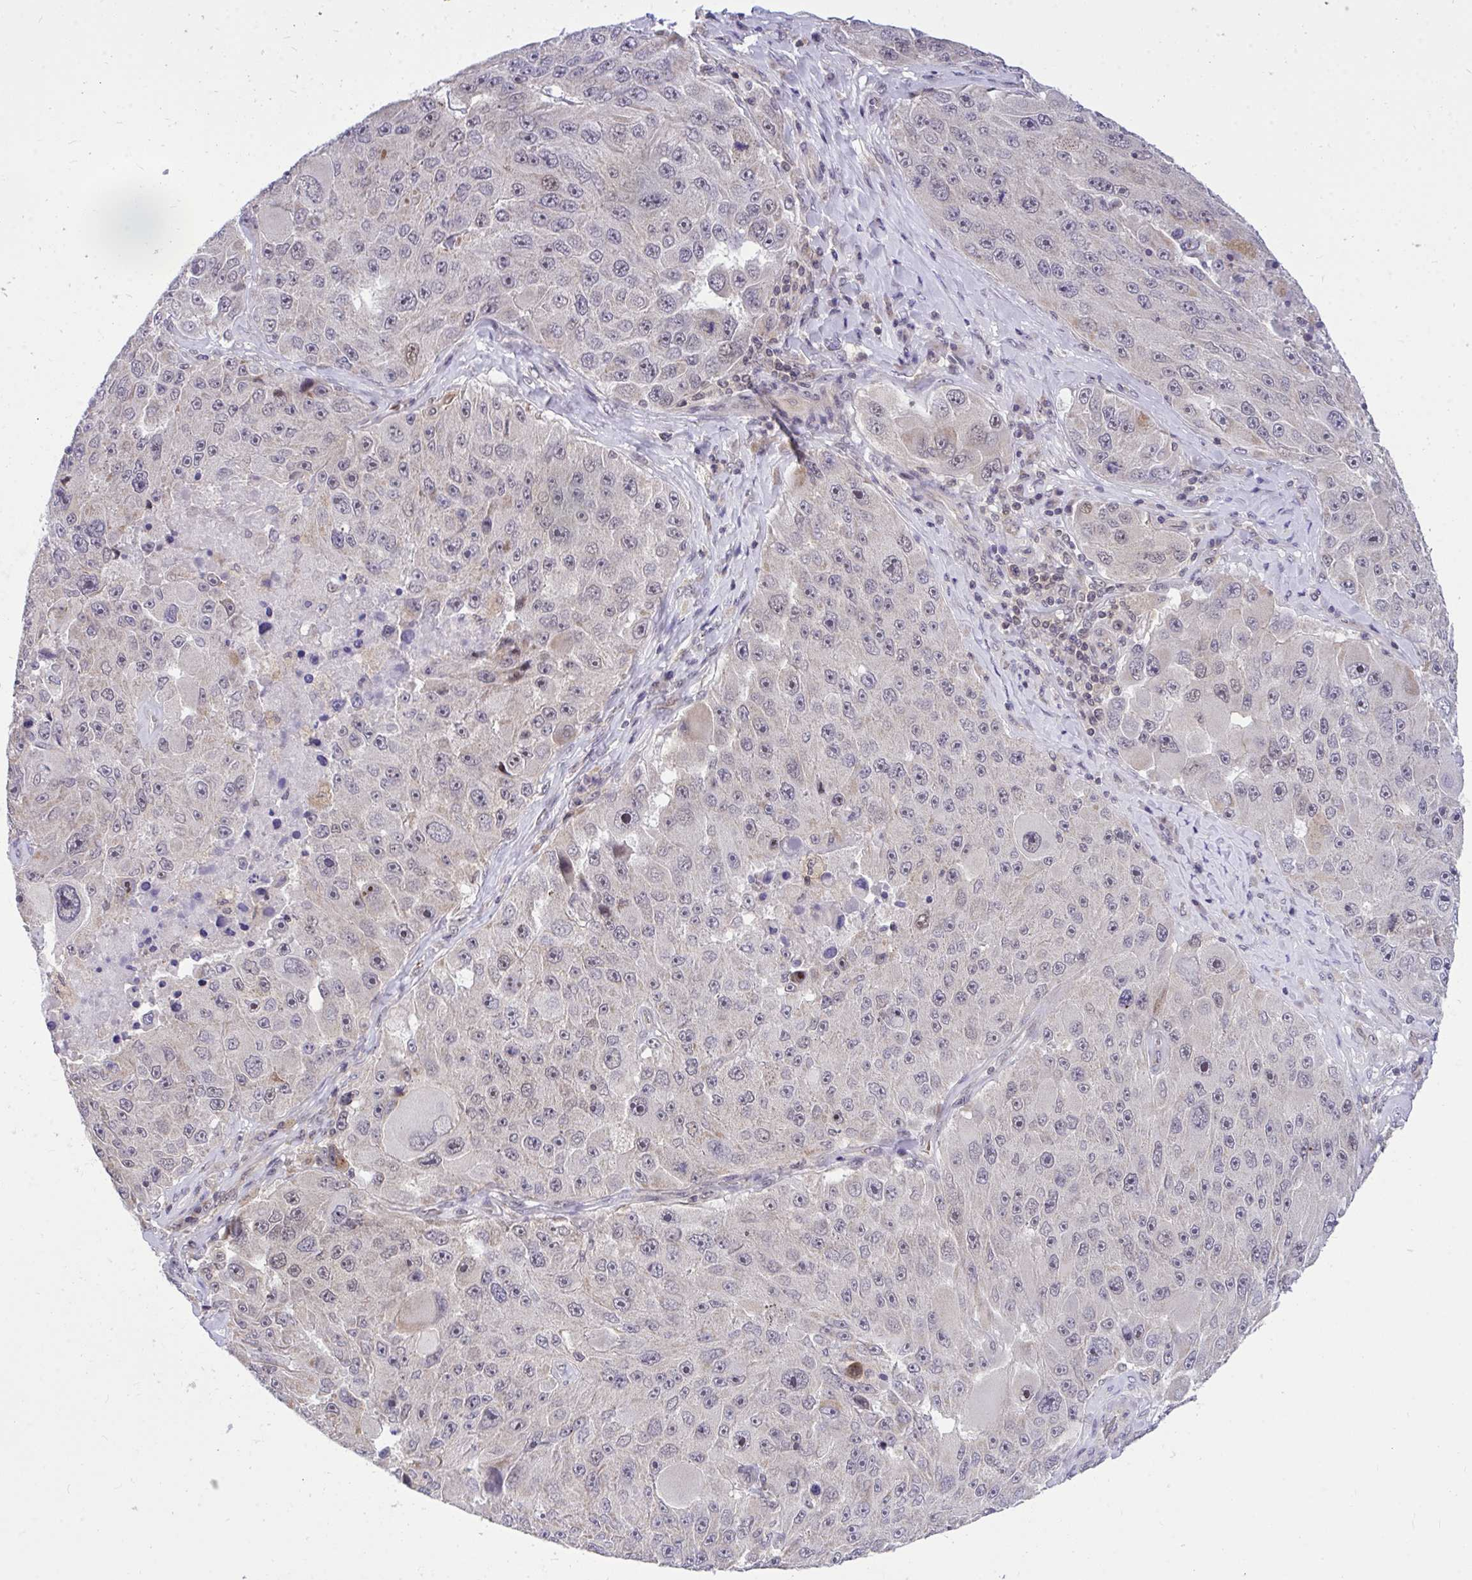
{"staining": {"intensity": "negative", "quantity": "none", "location": "none"}, "tissue": "melanoma", "cell_type": "Tumor cells", "image_type": "cancer", "snomed": [{"axis": "morphology", "description": "Malignant melanoma, Metastatic site"}, {"axis": "topography", "description": "Lymph node"}], "caption": "The image demonstrates no significant positivity in tumor cells of malignant melanoma (metastatic site).", "gene": "PPP1CA", "patient": {"sex": "male", "age": 62}}